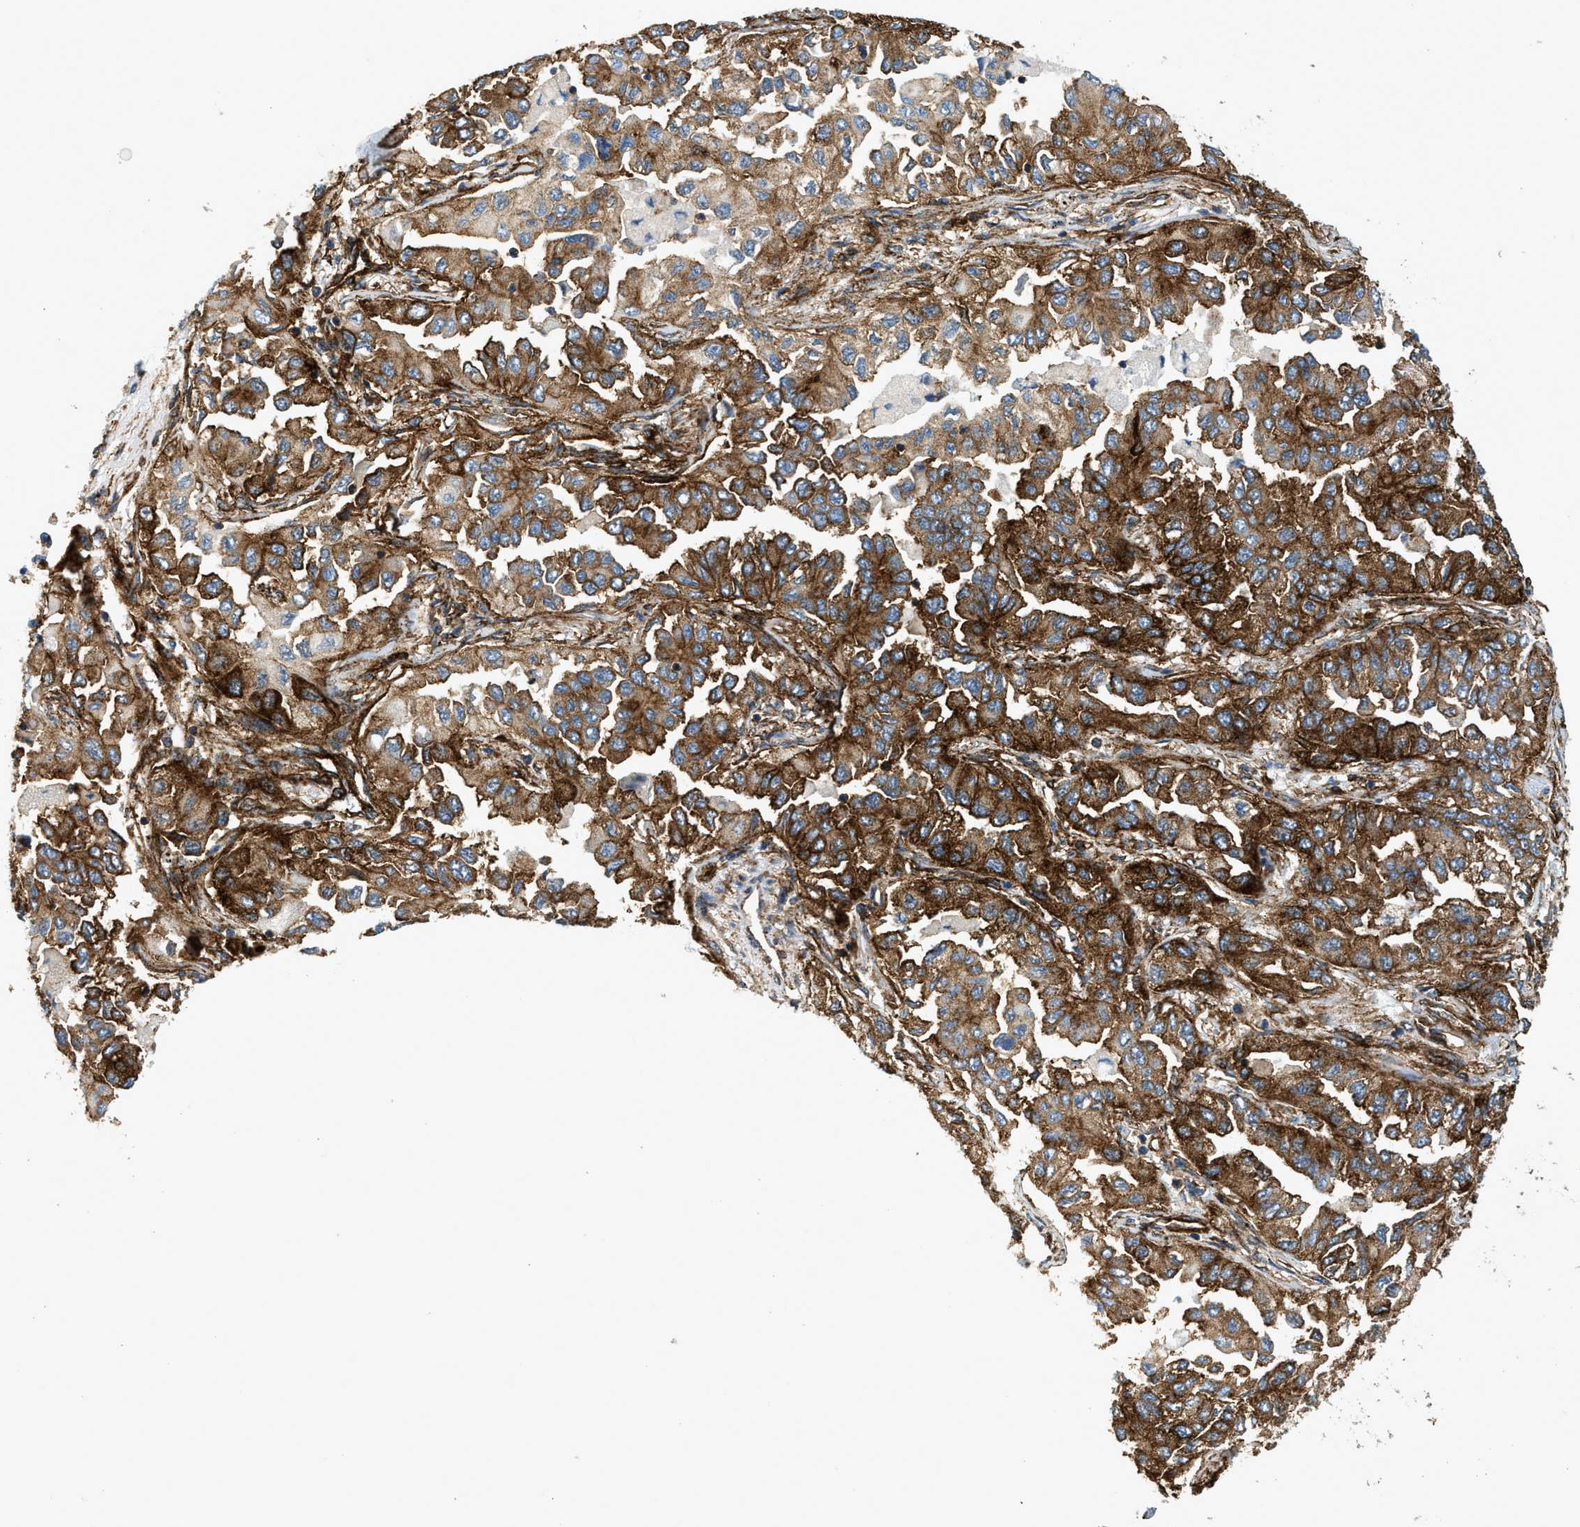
{"staining": {"intensity": "strong", "quantity": ">75%", "location": "cytoplasmic/membranous"}, "tissue": "lung cancer", "cell_type": "Tumor cells", "image_type": "cancer", "snomed": [{"axis": "morphology", "description": "Adenocarcinoma, NOS"}, {"axis": "topography", "description": "Lung"}], "caption": "Human lung cancer stained with a protein marker shows strong staining in tumor cells.", "gene": "HIP1", "patient": {"sex": "female", "age": 65}}